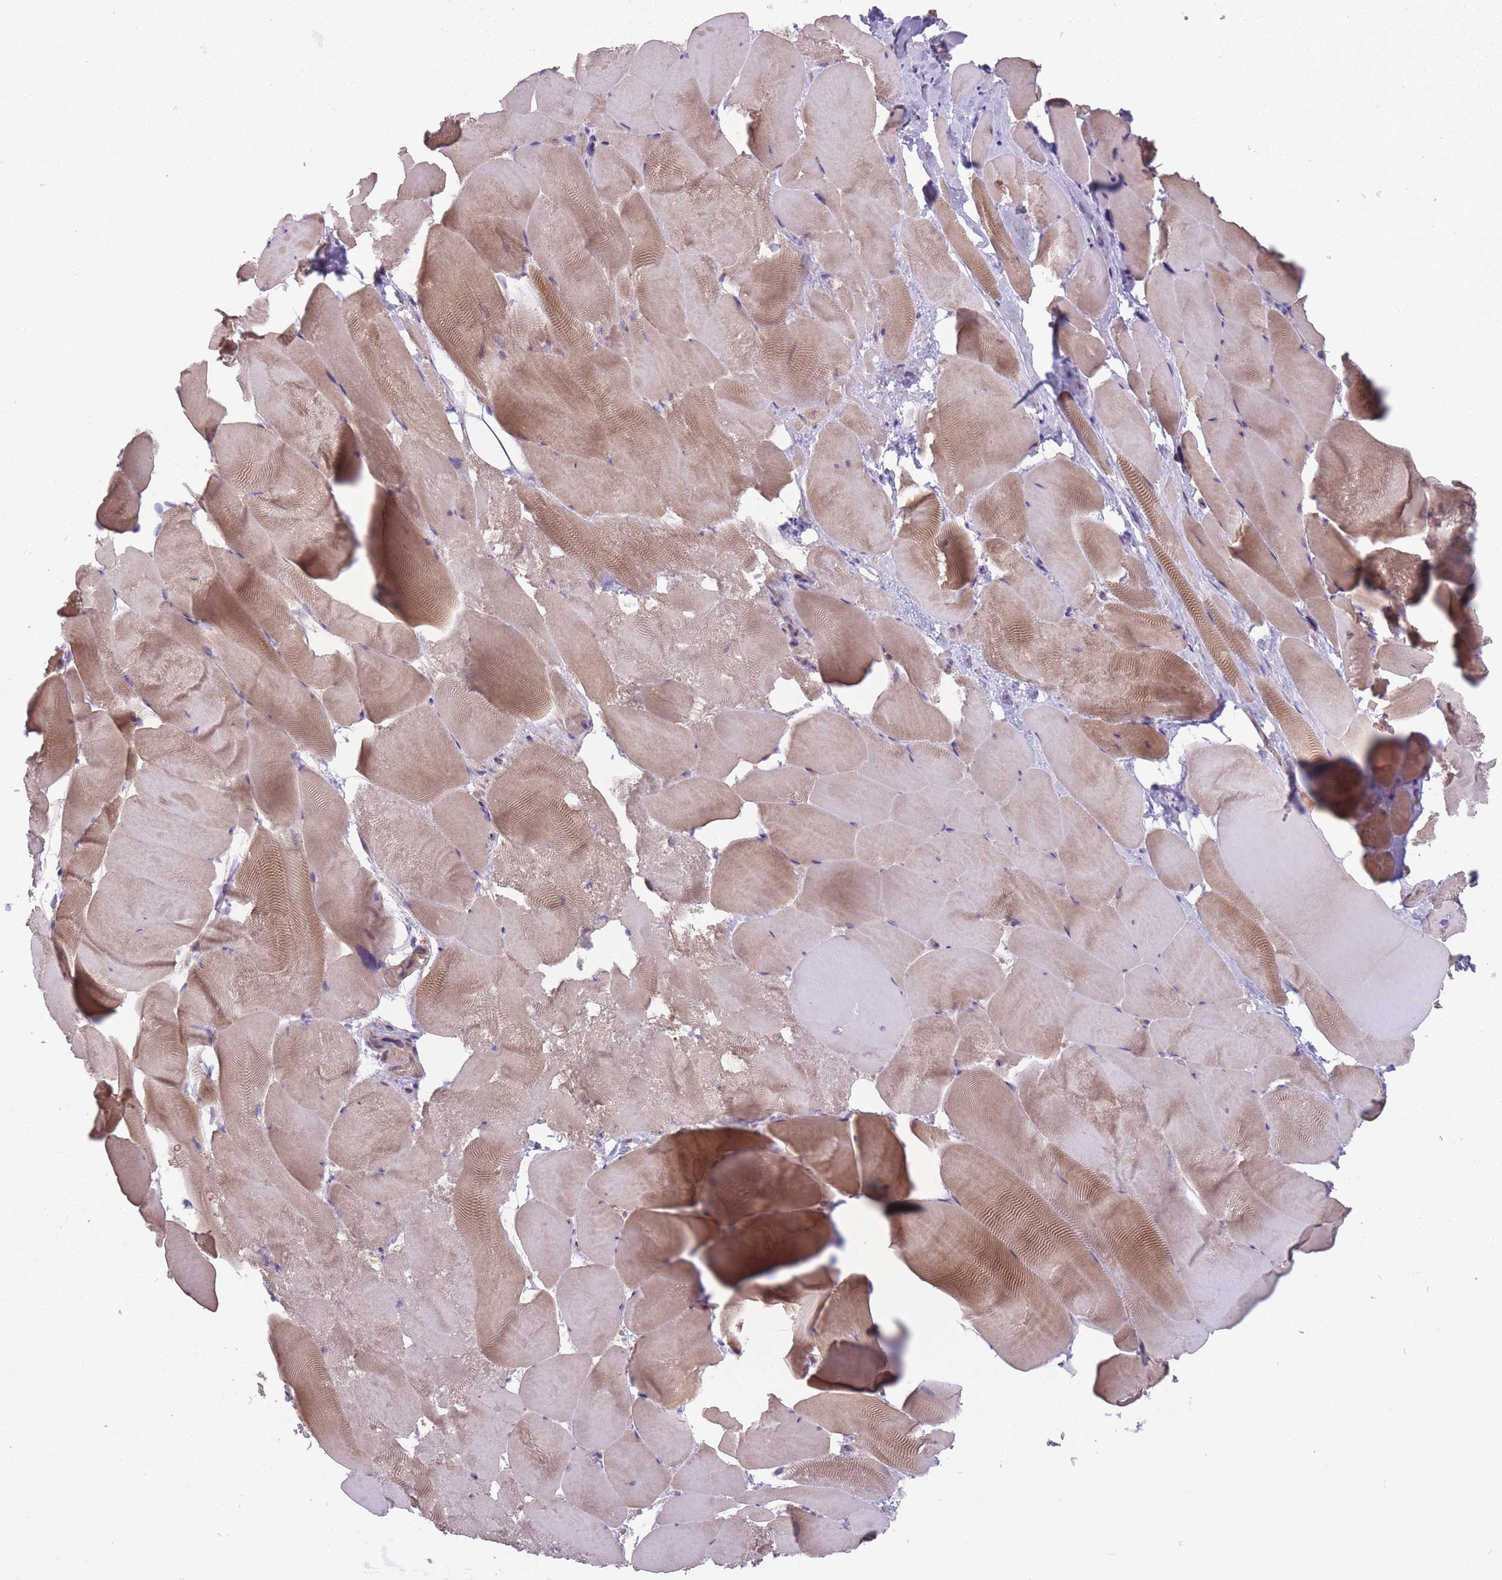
{"staining": {"intensity": "moderate", "quantity": ">75%", "location": "cytoplasmic/membranous"}, "tissue": "skeletal muscle", "cell_type": "Myocytes", "image_type": "normal", "snomed": [{"axis": "morphology", "description": "Normal tissue, NOS"}, {"axis": "topography", "description": "Skeletal muscle"}], "caption": "IHC (DAB) staining of unremarkable skeletal muscle exhibits moderate cytoplasmic/membranous protein staining in approximately >75% of myocytes.", "gene": "ITPKC", "patient": {"sex": "female", "age": 64}}